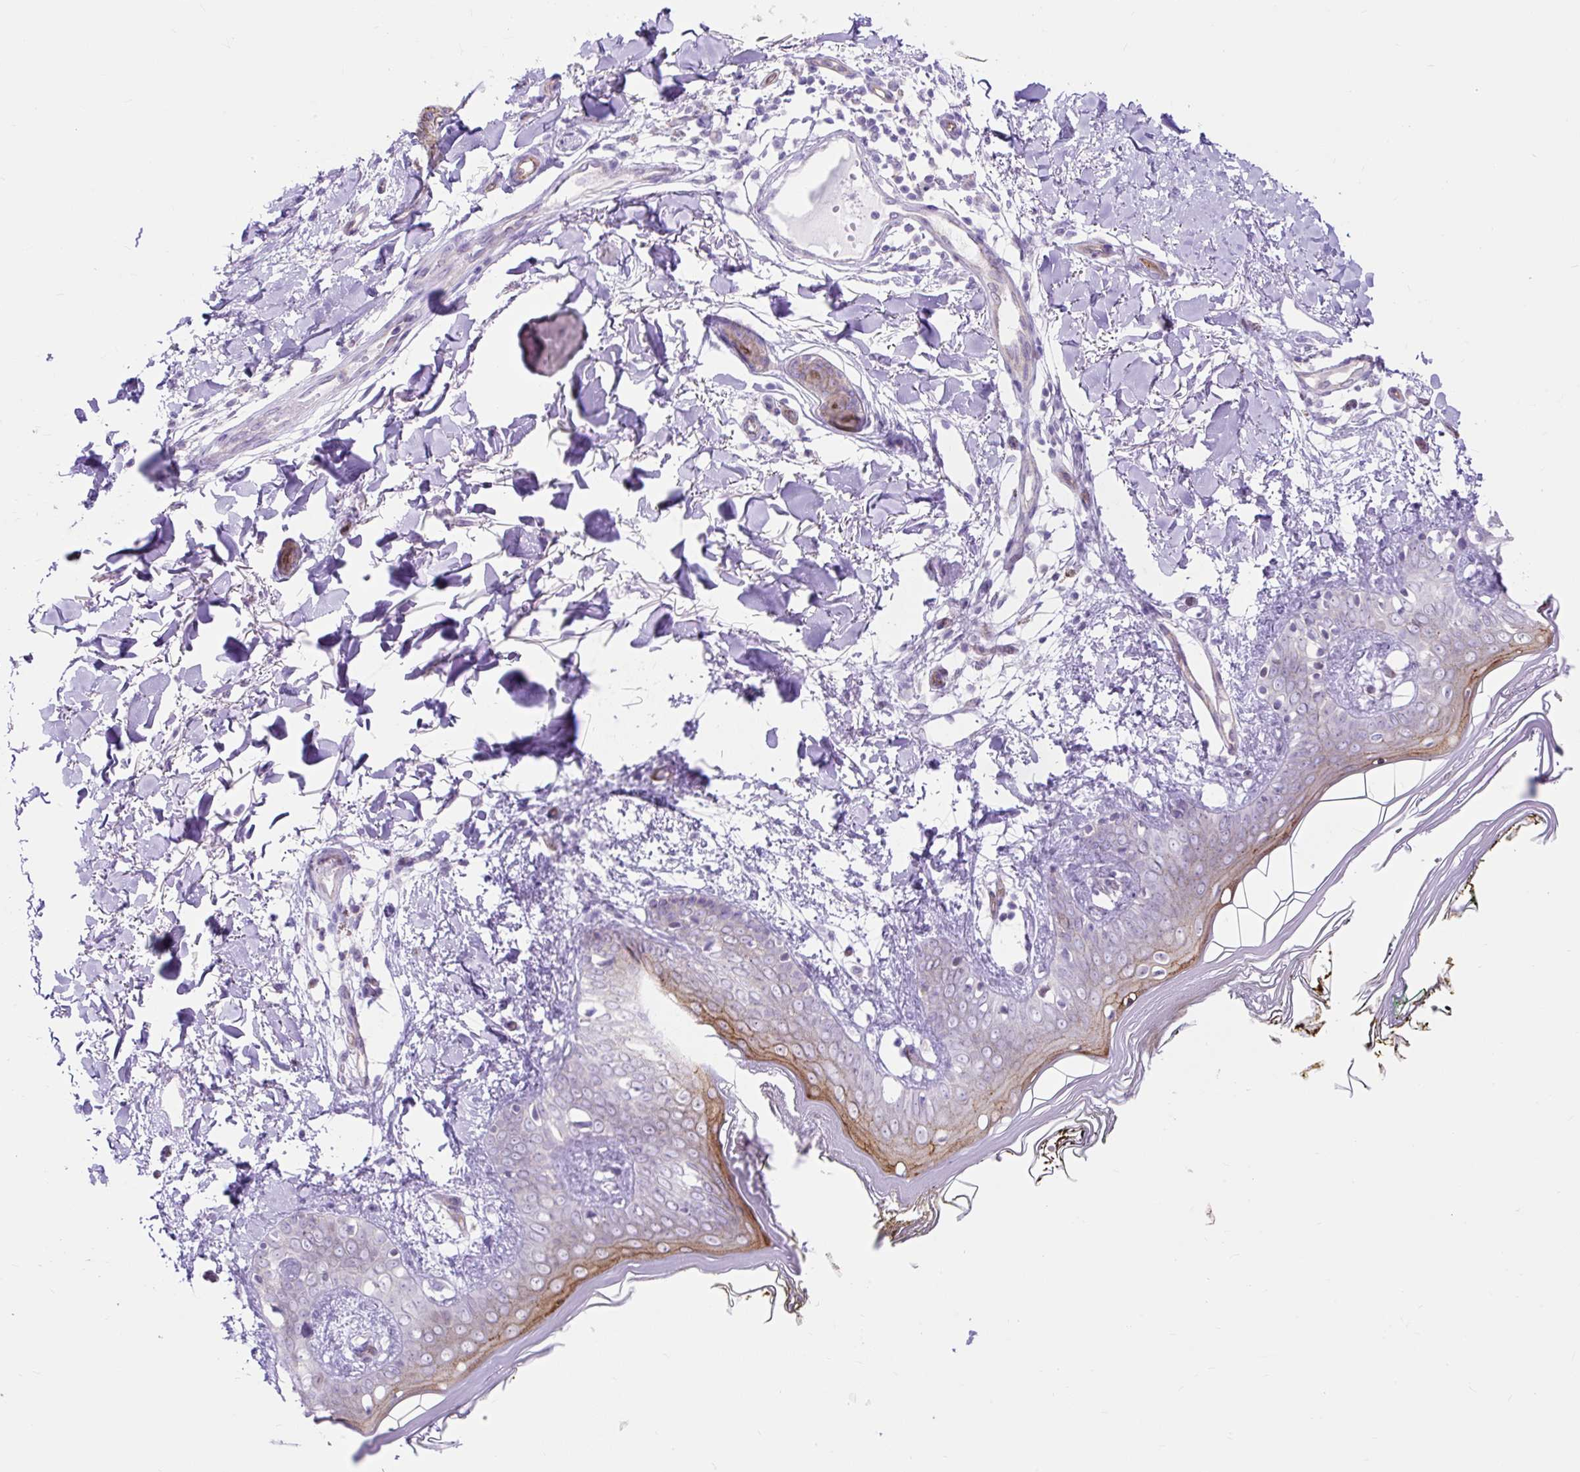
{"staining": {"intensity": "negative", "quantity": "none", "location": "none"}, "tissue": "skin", "cell_type": "Fibroblasts", "image_type": "normal", "snomed": [{"axis": "morphology", "description": "Normal tissue, NOS"}, {"axis": "topography", "description": "Skin"}], "caption": "This is an IHC micrograph of normal human skin. There is no expression in fibroblasts.", "gene": "HIP1R", "patient": {"sex": "female", "age": 34}}